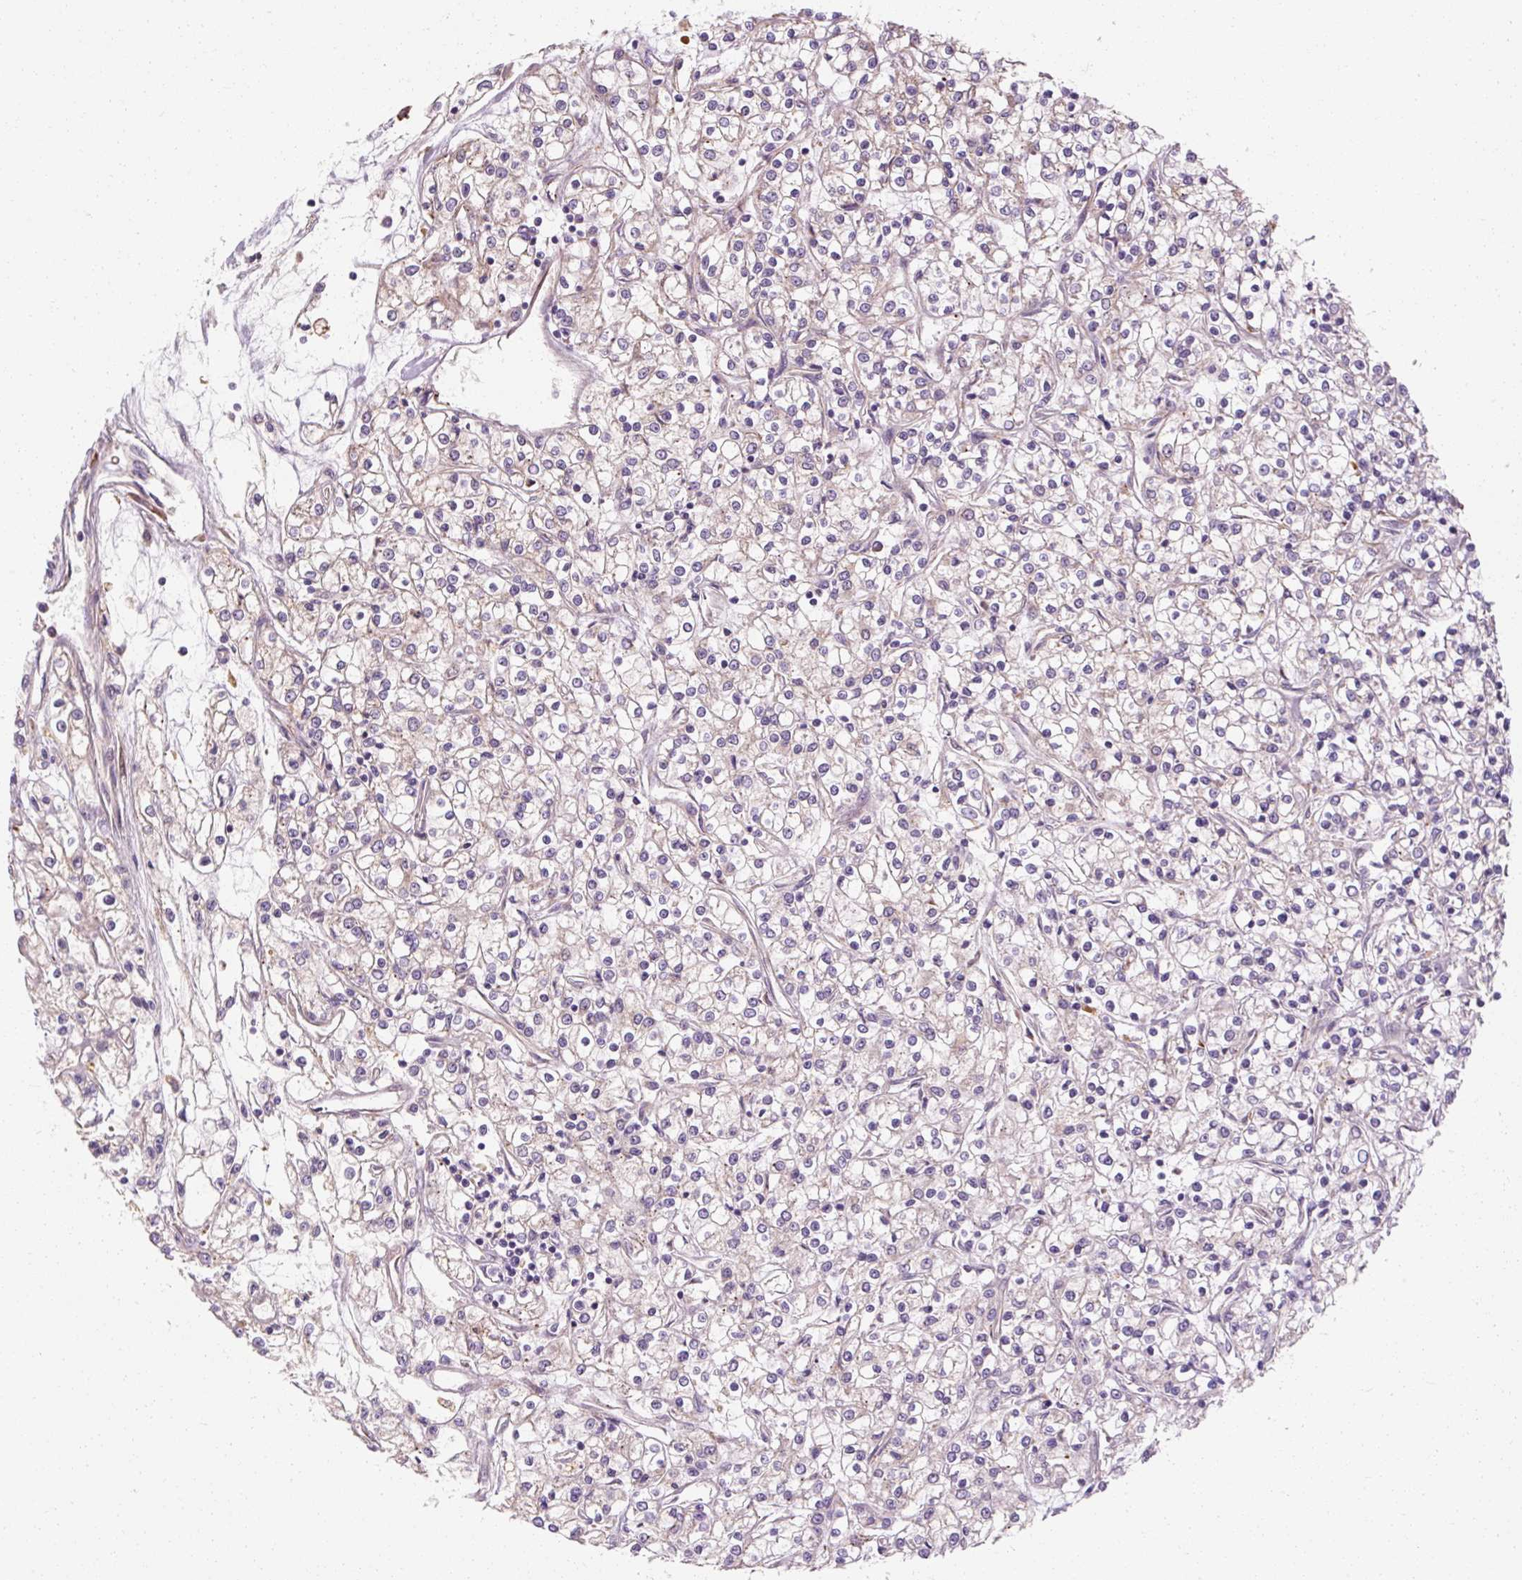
{"staining": {"intensity": "negative", "quantity": "none", "location": "none"}, "tissue": "renal cancer", "cell_type": "Tumor cells", "image_type": "cancer", "snomed": [{"axis": "morphology", "description": "Adenocarcinoma, NOS"}, {"axis": "topography", "description": "Kidney"}], "caption": "Tumor cells are negative for protein expression in human renal cancer.", "gene": "TBC1D4", "patient": {"sex": "female", "age": 59}}